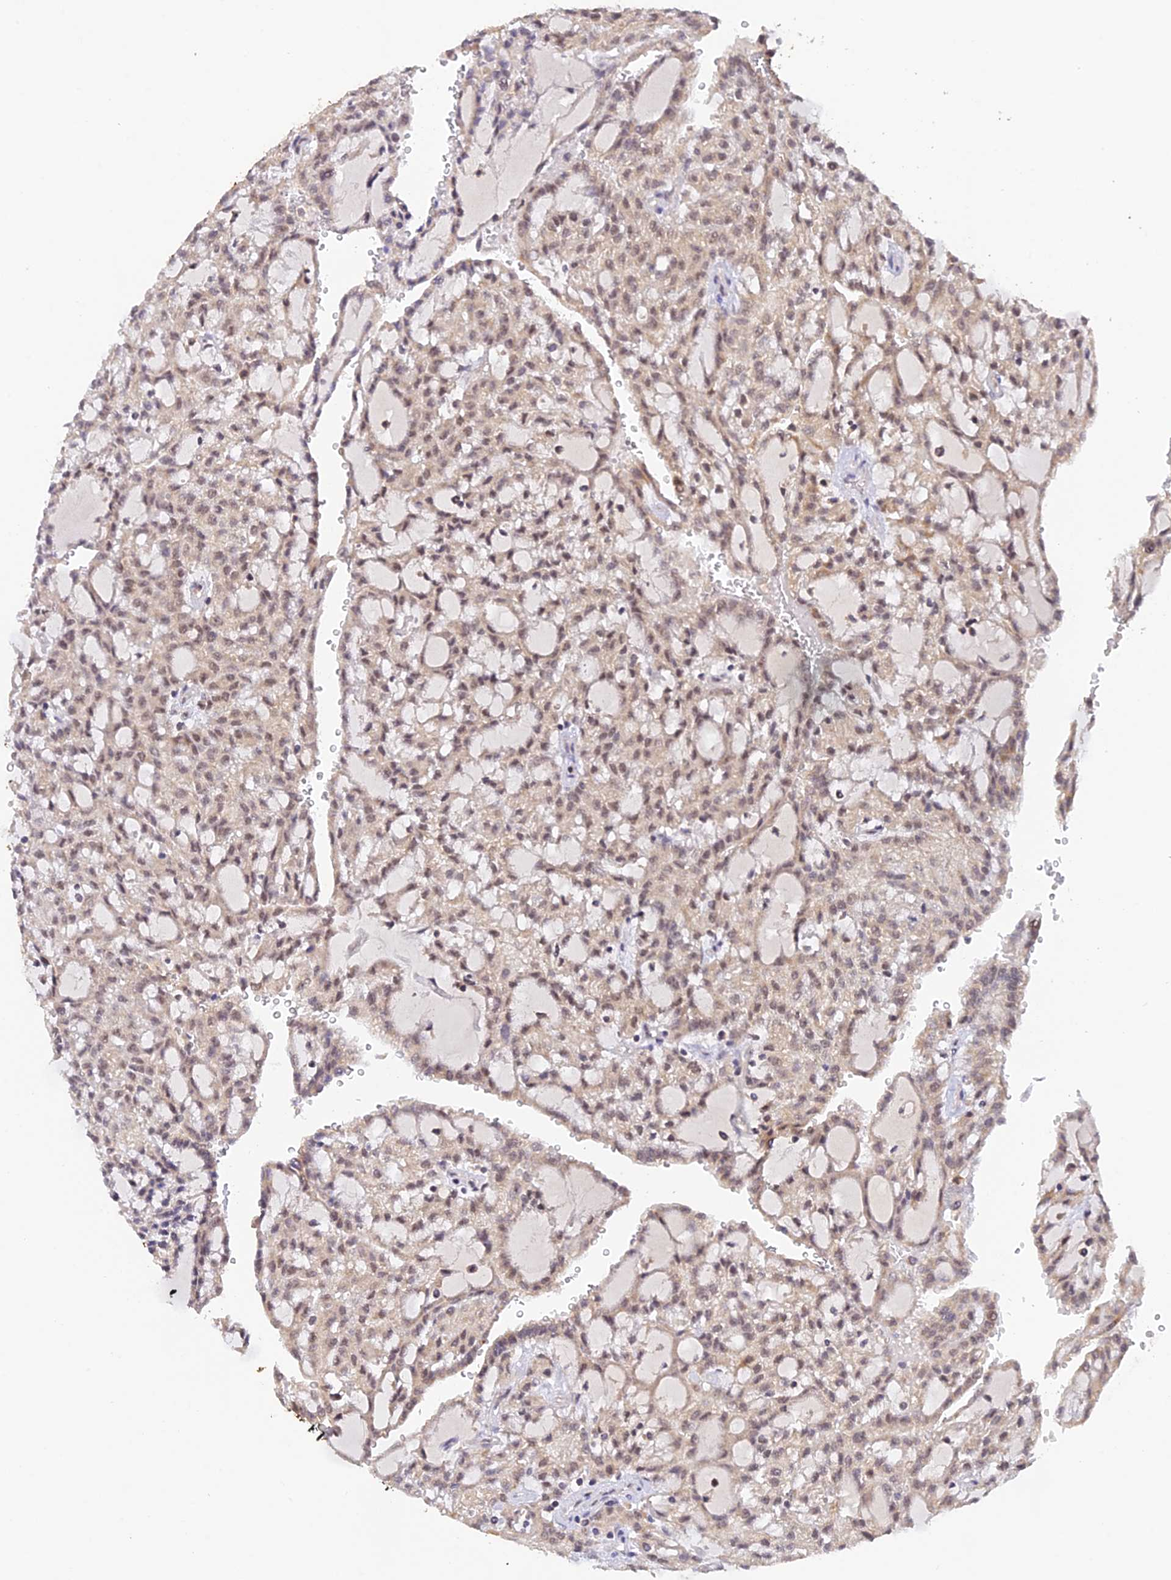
{"staining": {"intensity": "weak", "quantity": "25%-75%", "location": "nuclear"}, "tissue": "renal cancer", "cell_type": "Tumor cells", "image_type": "cancer", "snomed": [{"axis": "morphology", "description": "Adenocarcinoma, NOS"}, {"axis": "topography", "description": "Kidney"}], "caption": "Immunohistochemical staining of adenocarcinoma (renal) shows weak nuclear protein expression in approximately 25%-75% of tumor cells.", "gene": "PEX16", "patient": {"sex": "male", "age": 63}}